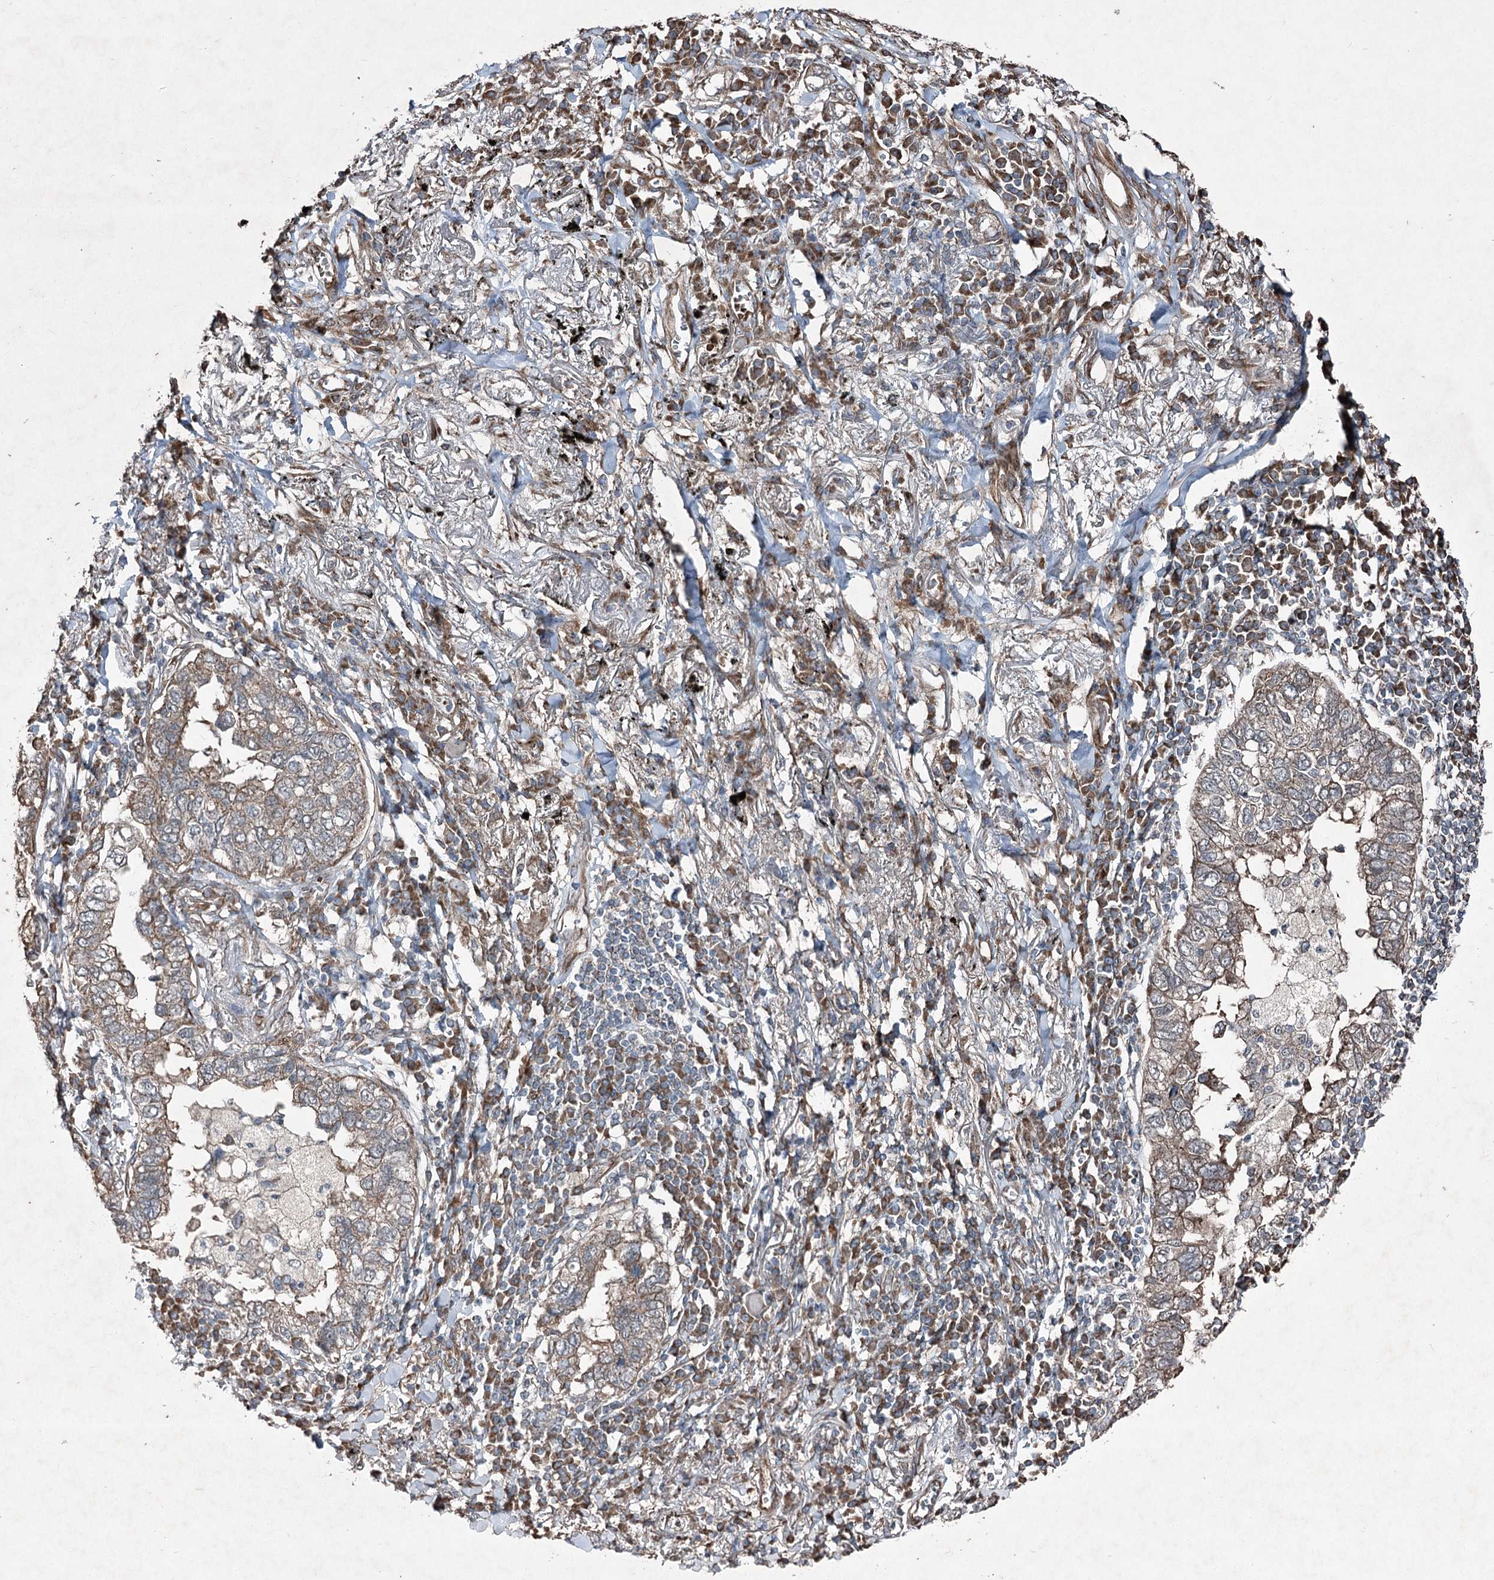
{"staining": {"intensity": "moderate", "quantity": "25%-75%", "location": "cytoplasmic/membranous"}, "tissue": "lung cancer", "cell_type": "Tumor cells", "image_type": "cancer", "snomed": [{"axis": "morphology", "description": "Adenocarcinoma, NOS"}, {"axis": "topography", "description": "Lung"}], "caption": "Adenocarcinoma (lung) stained for a protein (brown) demonstrates moderate cytoplasmic/membranous positive expression in approximately 25%-75% of tumor cells.", "gene": "SERINC5", "patient": {"sex": "male", "age": 65}}